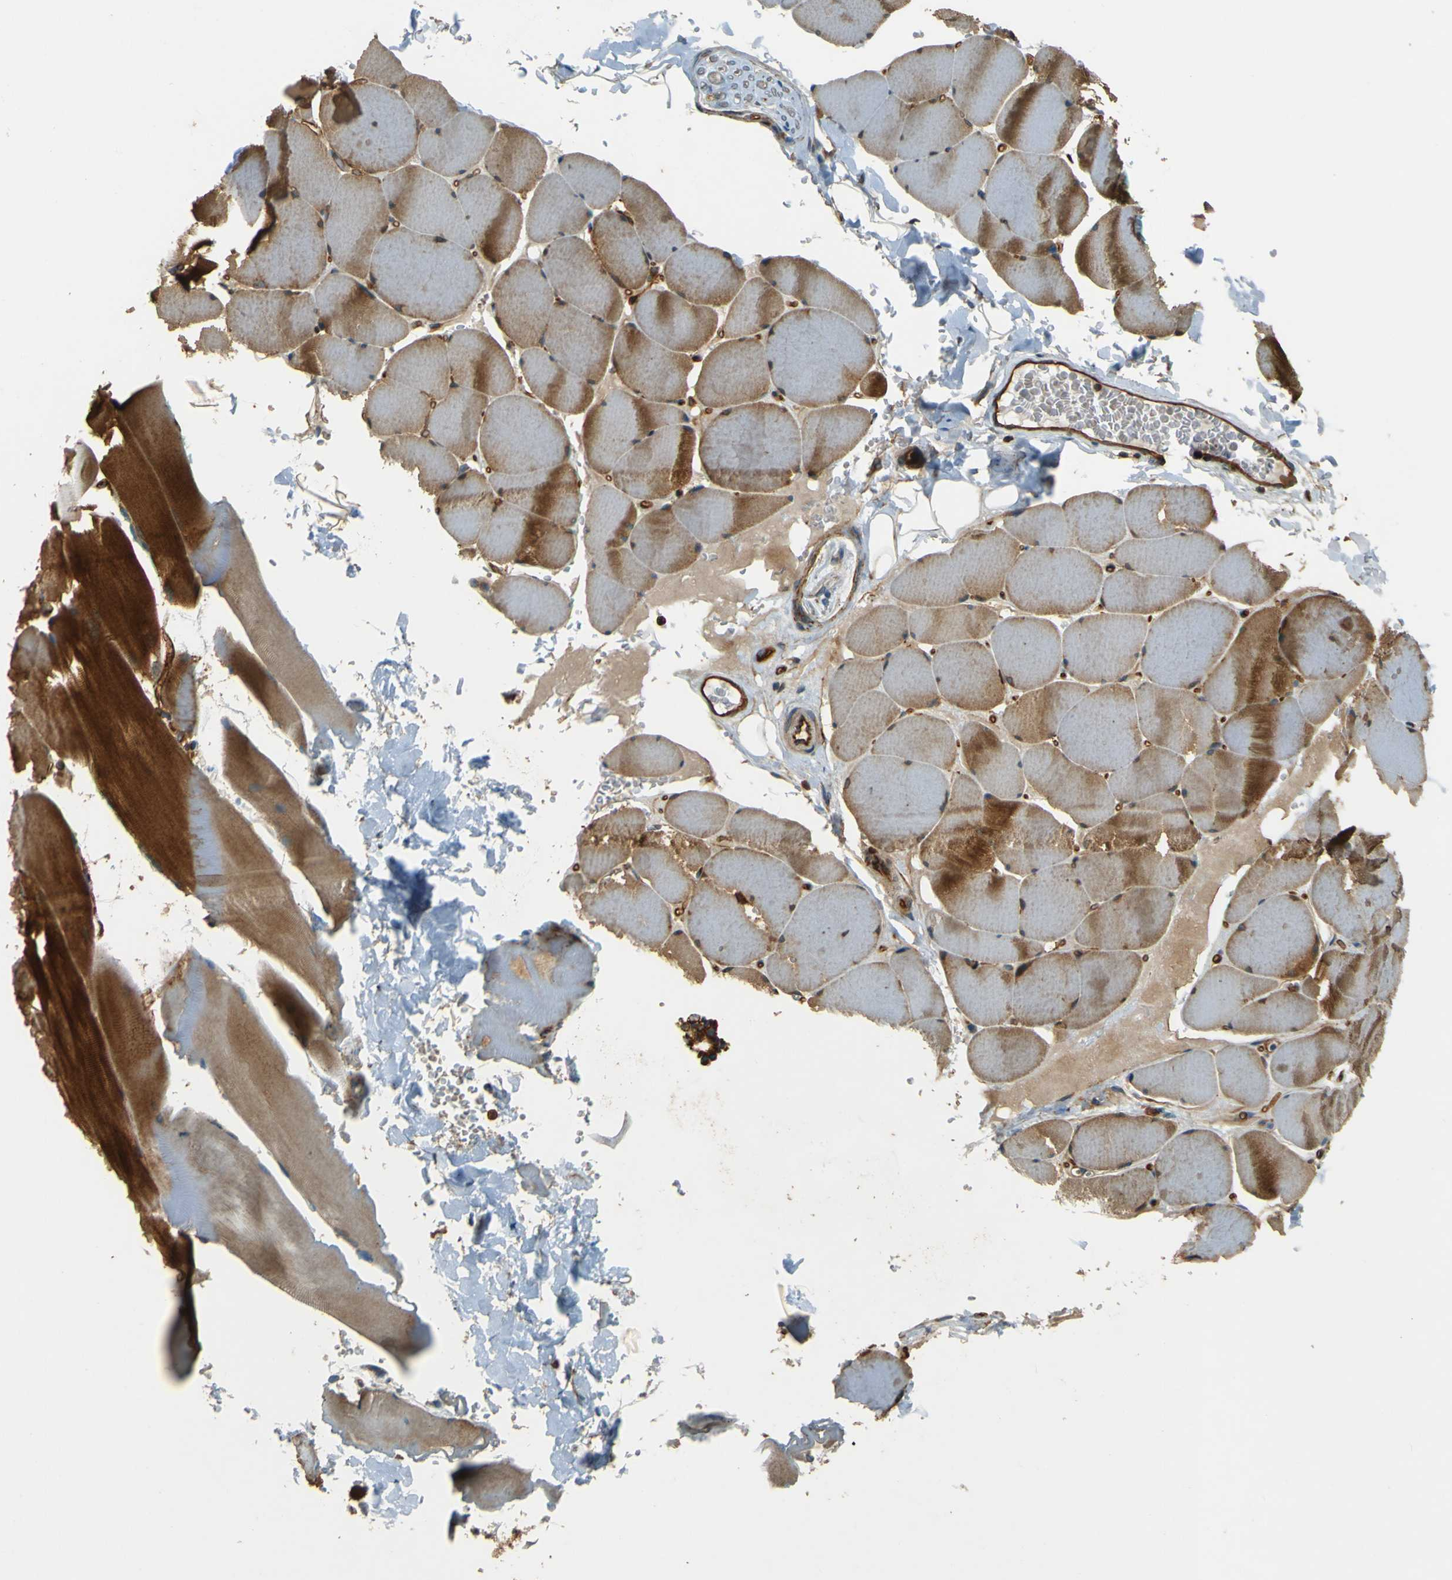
{"staining": {"intensity": "strong", "quantity": "25%-75%", "location": "cytoplasmic/membranous"}, "tissue": "skeletal muscle", "cell_type": "Myocytes", "image_type": "normal", "snomed": [{"axis": "morphology", "description": "Normal tissue, NOS"}, {"axis": "topography", "description": "Skin"}, {"axis": "topography", "description": "Skeletal muscle"}], "caption": "The micrograph exhibits immunohistochemical staining of unremarkable skeletal muscle. There is strong cytoplasmic/membranous positivity is present in about 25%-75% of myocytes.", "gene": "DNAJC5", "patient": {"sex": "male", "age": 83}}